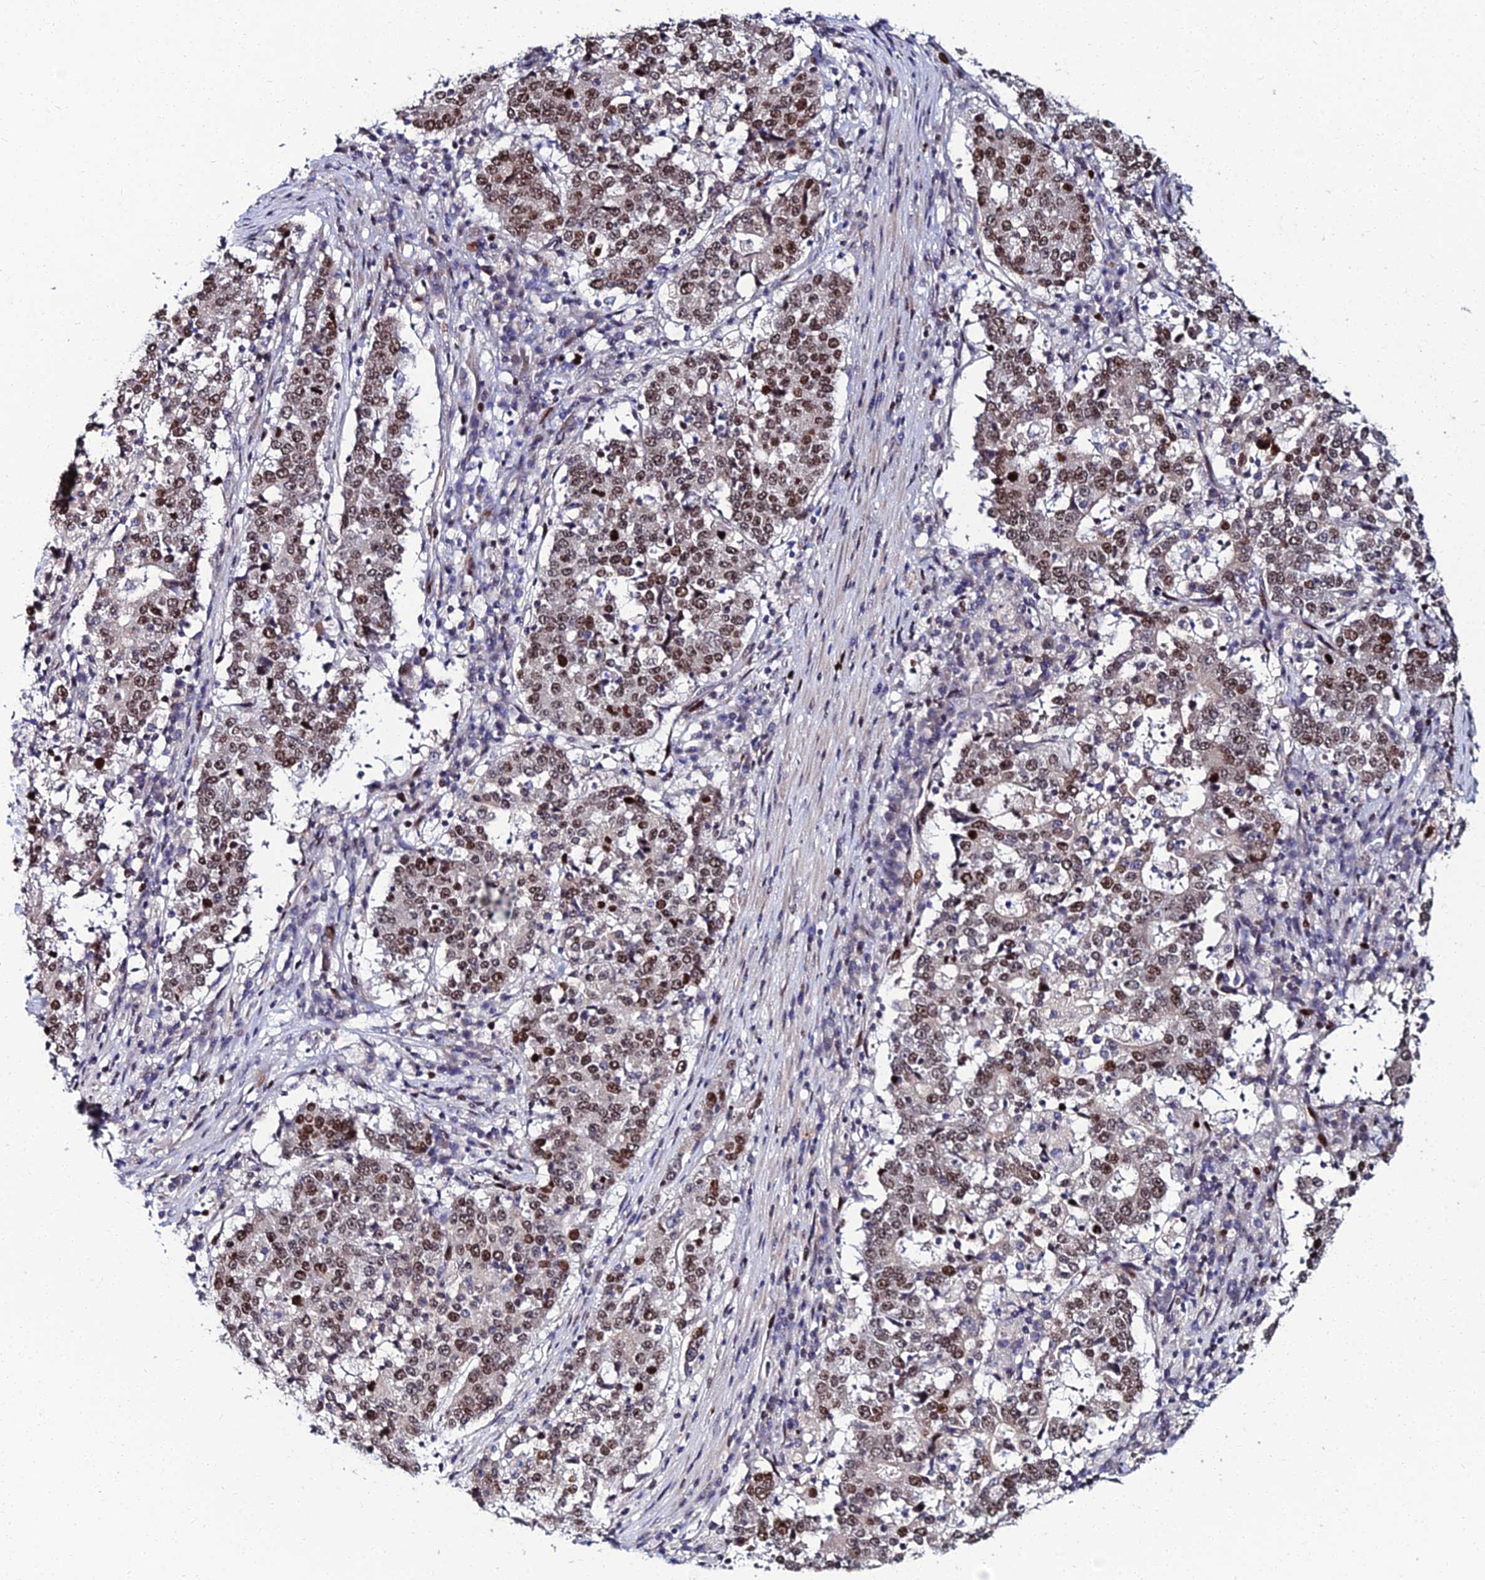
{"staining": {"intensity": "moderate", "quantity": ">75%", "location": "nuclear"}, "tissue": "stomach cancer", "cell_type": "Tumor cells", "image_type": "cancer", "snomed": [{"axis": "morphology", "description": "Adenocarcinoma, NOS"}, {"axis": "topography", "description": "Stomach"}], "caption": "There is medium levels of moderate nuclear expression in tumor cells of stomach cancer (adenocarcinoma), as demonstrated by immunohistochemical staining (brown color).", "gene": "TAF9B", "patient": {"sex": "male", "age": 59}}